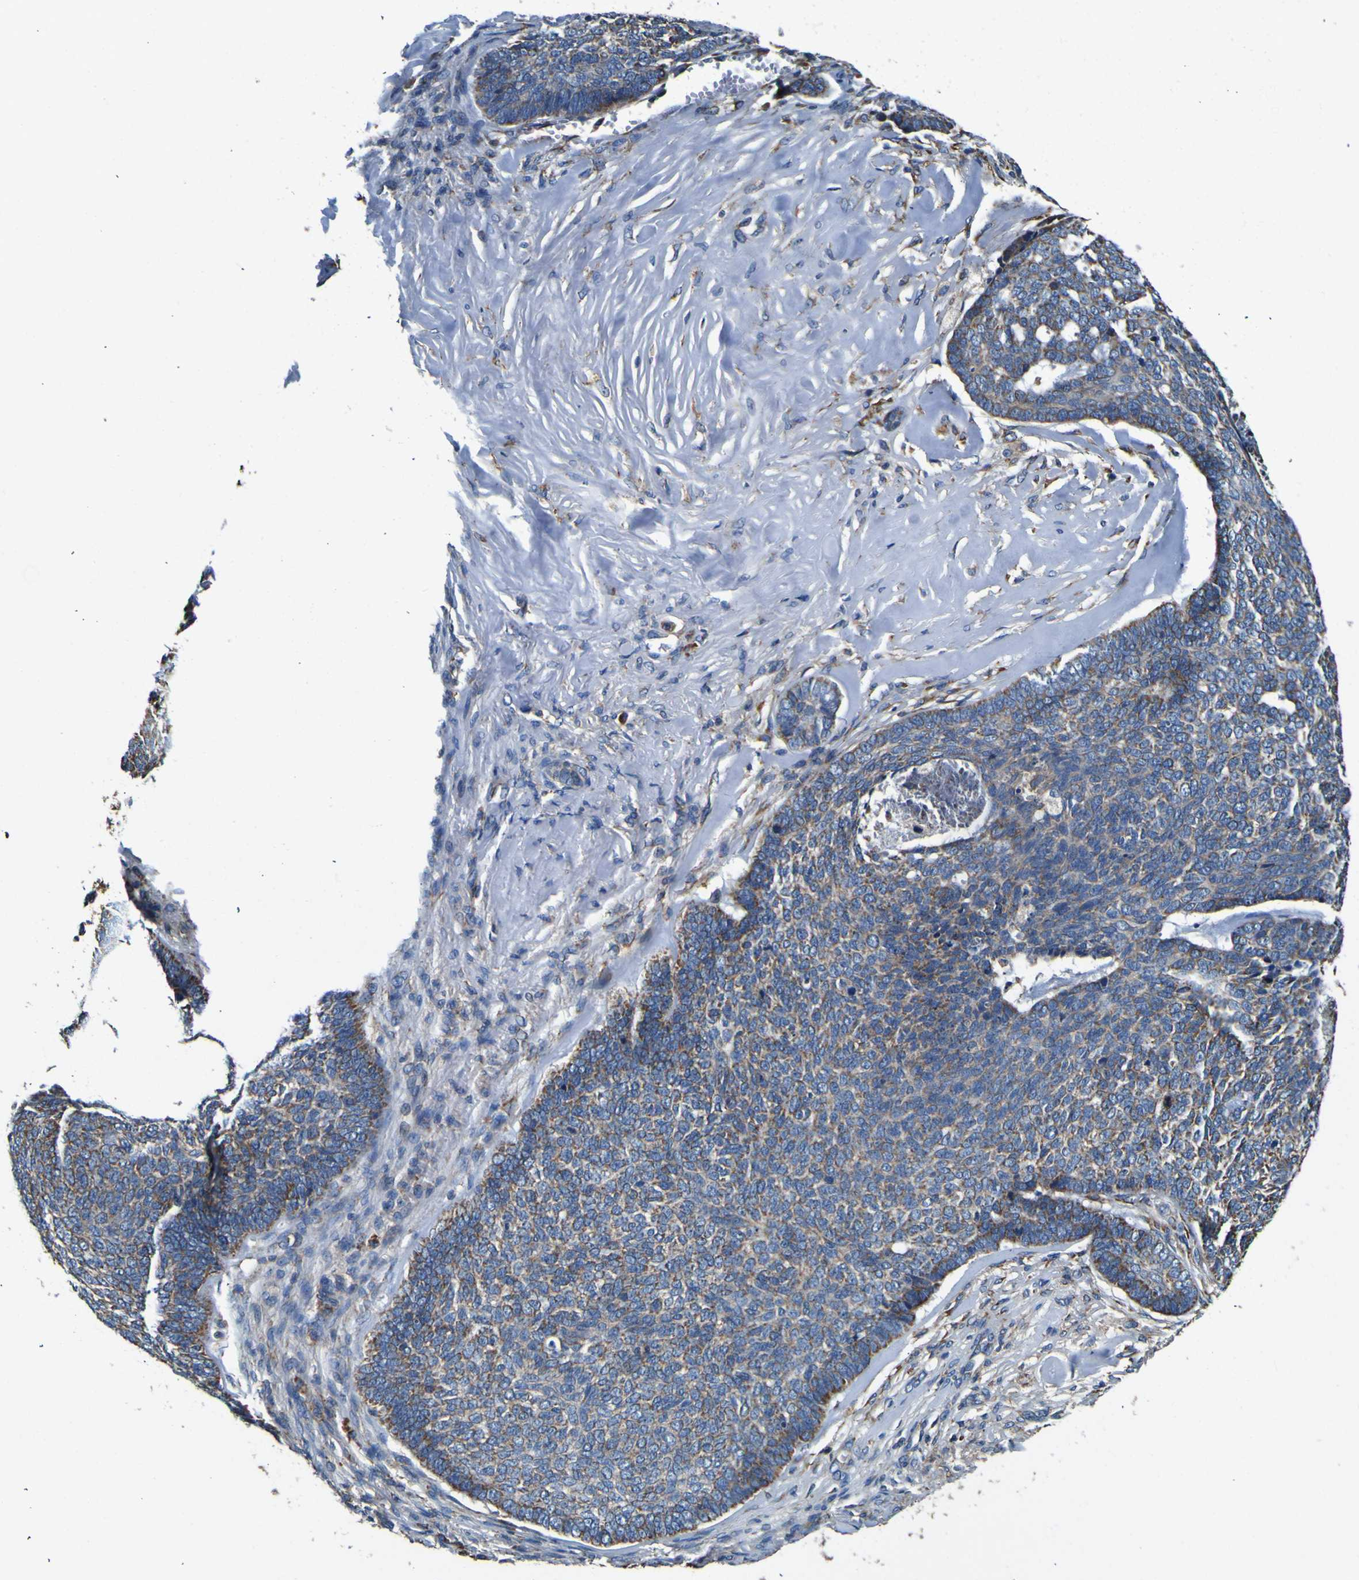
{"staining": {"intensity": "weak", "quantity": "25%-75%", "location": "cytoplasmic/membranous"}, "tissue": "skin cancer", "cell_type": "Tumor cells", "image_type": "cancer", "snomed": [{"axis": "morphology", "description": "Basal cell carcinoma"}, {"axis": "topography", "description": "Skin"}], "caption": "This micrograph reveals IHC staining of human skin basal cell carcinoma, with low weak cytoplasmic/membranous expression in about 25%-75% of tumor cells.", "gene": "INPP5A", "patient": {"sex": "male", "age": 84}}